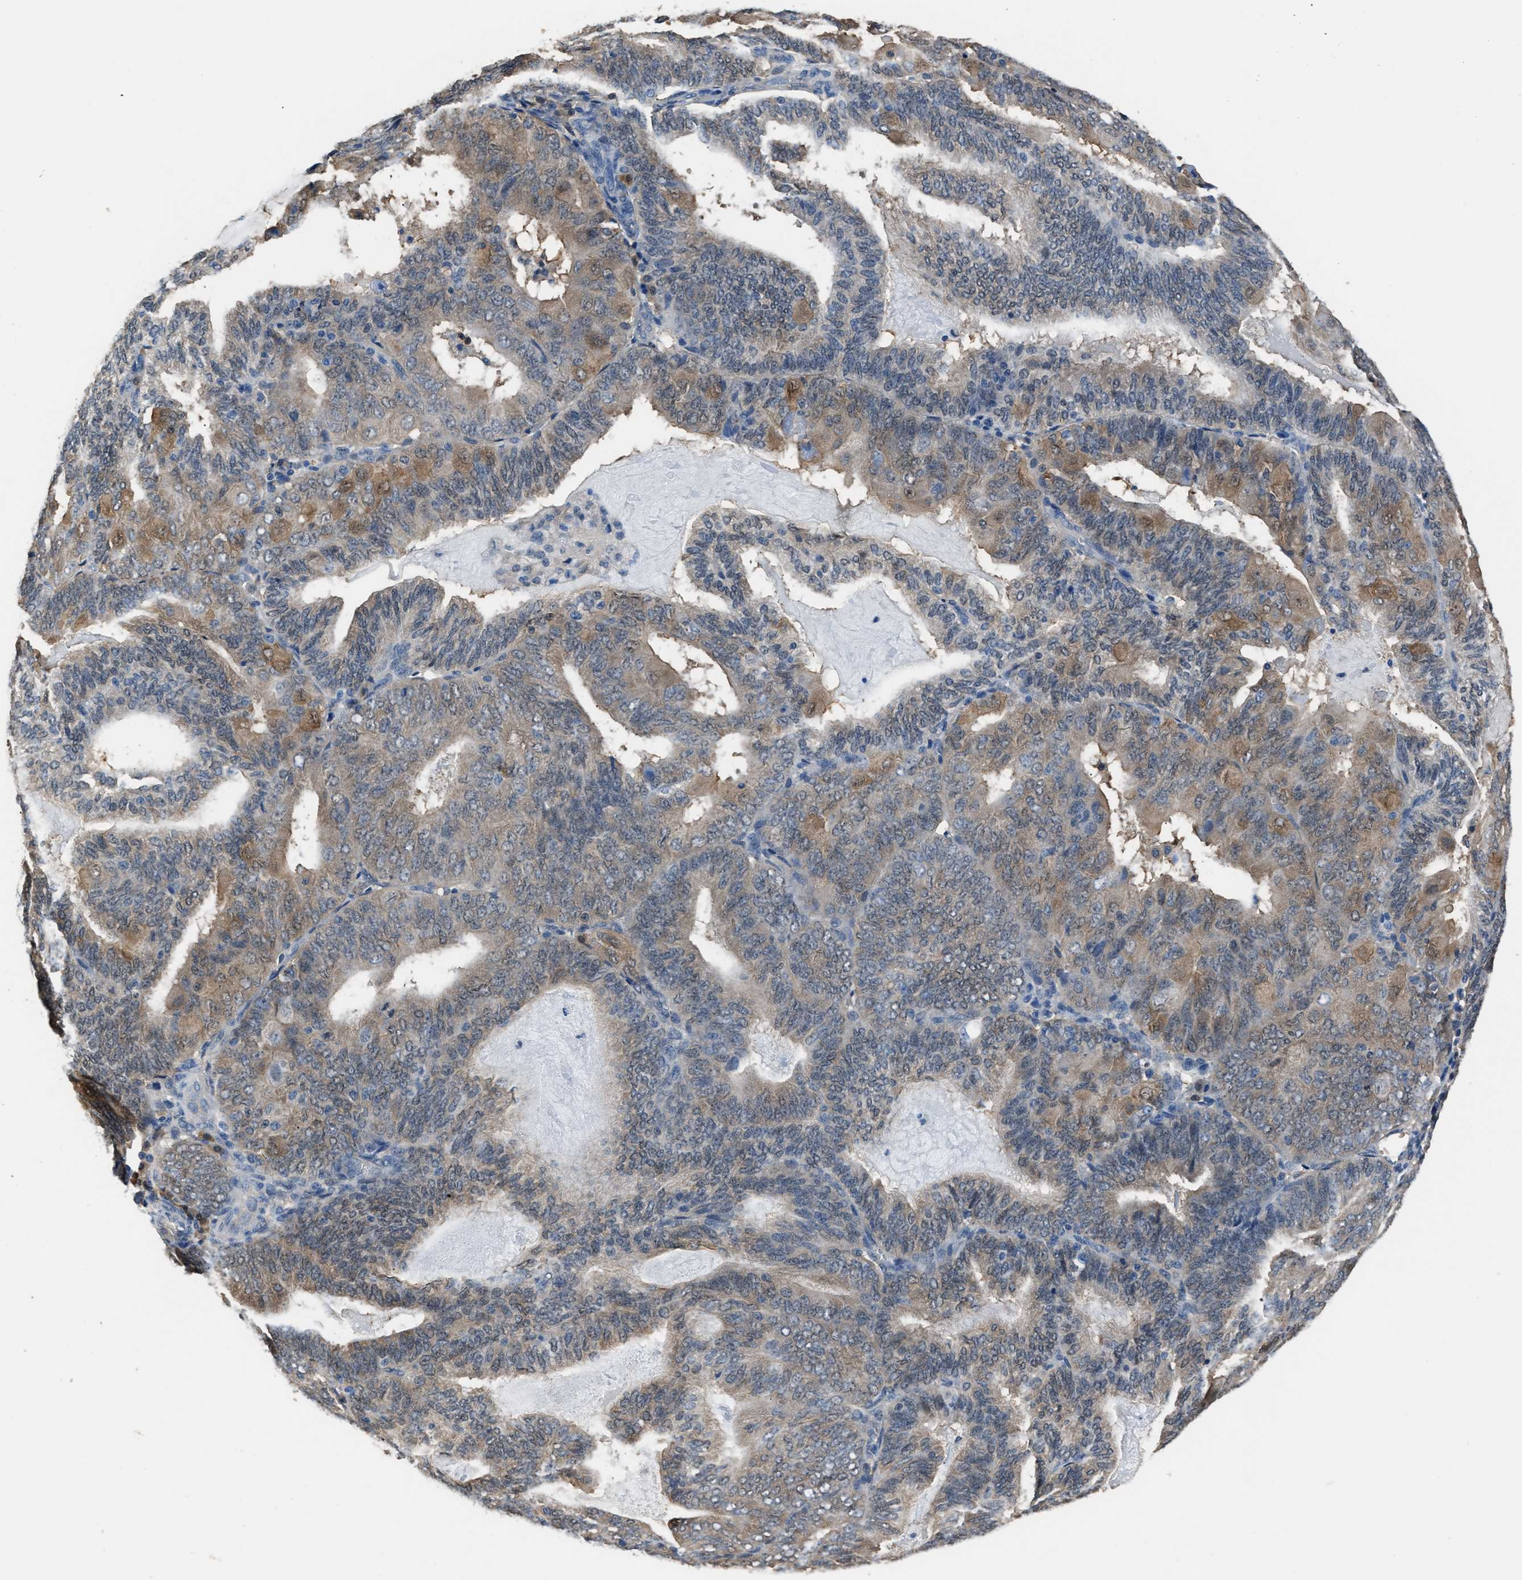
{"staining": {"intensity": "moderate", "quantity": "25%-75%", "location": "cytoplasmic/membranous"}, "tissue": "endometrial cancer", "cell_type": "Tumor cells", "image_type": "cancer", "snomed": [{"axis": "morphology", "description": "Adenocarcinoma, NOS"}, {"axis": "topography", "description": "Endometrium"}], "caption": "Endometrial cancer stained with a brown dye shows moderate cytoplasmic/membranous positive staining in approximately 25%-75% of tumor cells.", "gene": "GSTP1", "patient": {"sex": "female", "age": 81}}